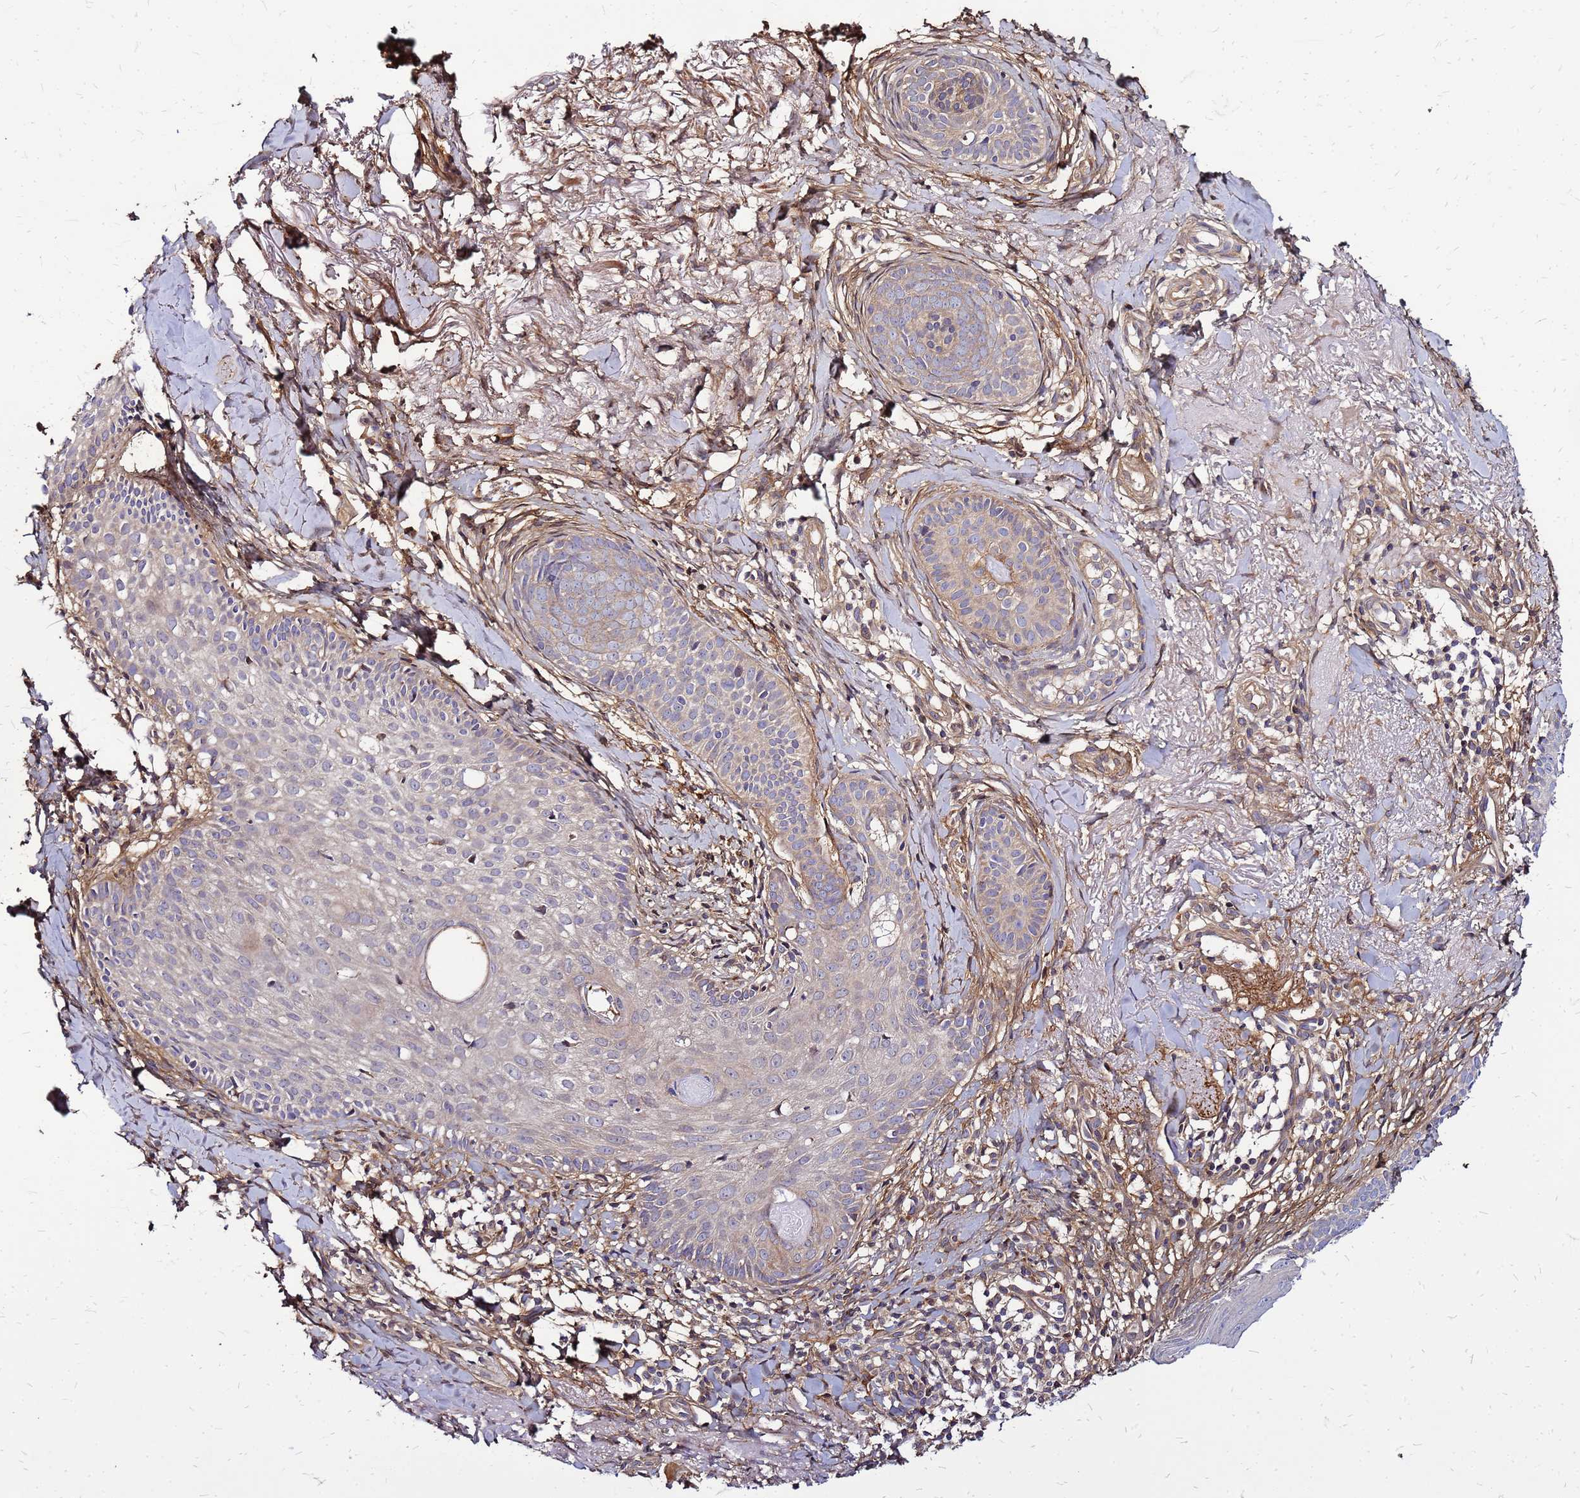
{"staining": {"intensity": "weak", "quantity": "25%-75%", "location": "cytoplasmic/membranous"}, "tissue": "skin cancer", "cell_type": "Tumor cells", "image_type": "cancer", "snomed": [{"axis": "morphology", "description": "Basal cell carcinoma"}, {"axis": "topography", "description": "Skin"}], "caption": "Basal cell carcinoma (skin) stained with a brown dye shows weak cytoplasmic/membranous positive positivity in approximately 25%-75% of tumor cells.", "gene": "CYBC1", "patient": {"sex": "female", "age": 76}}